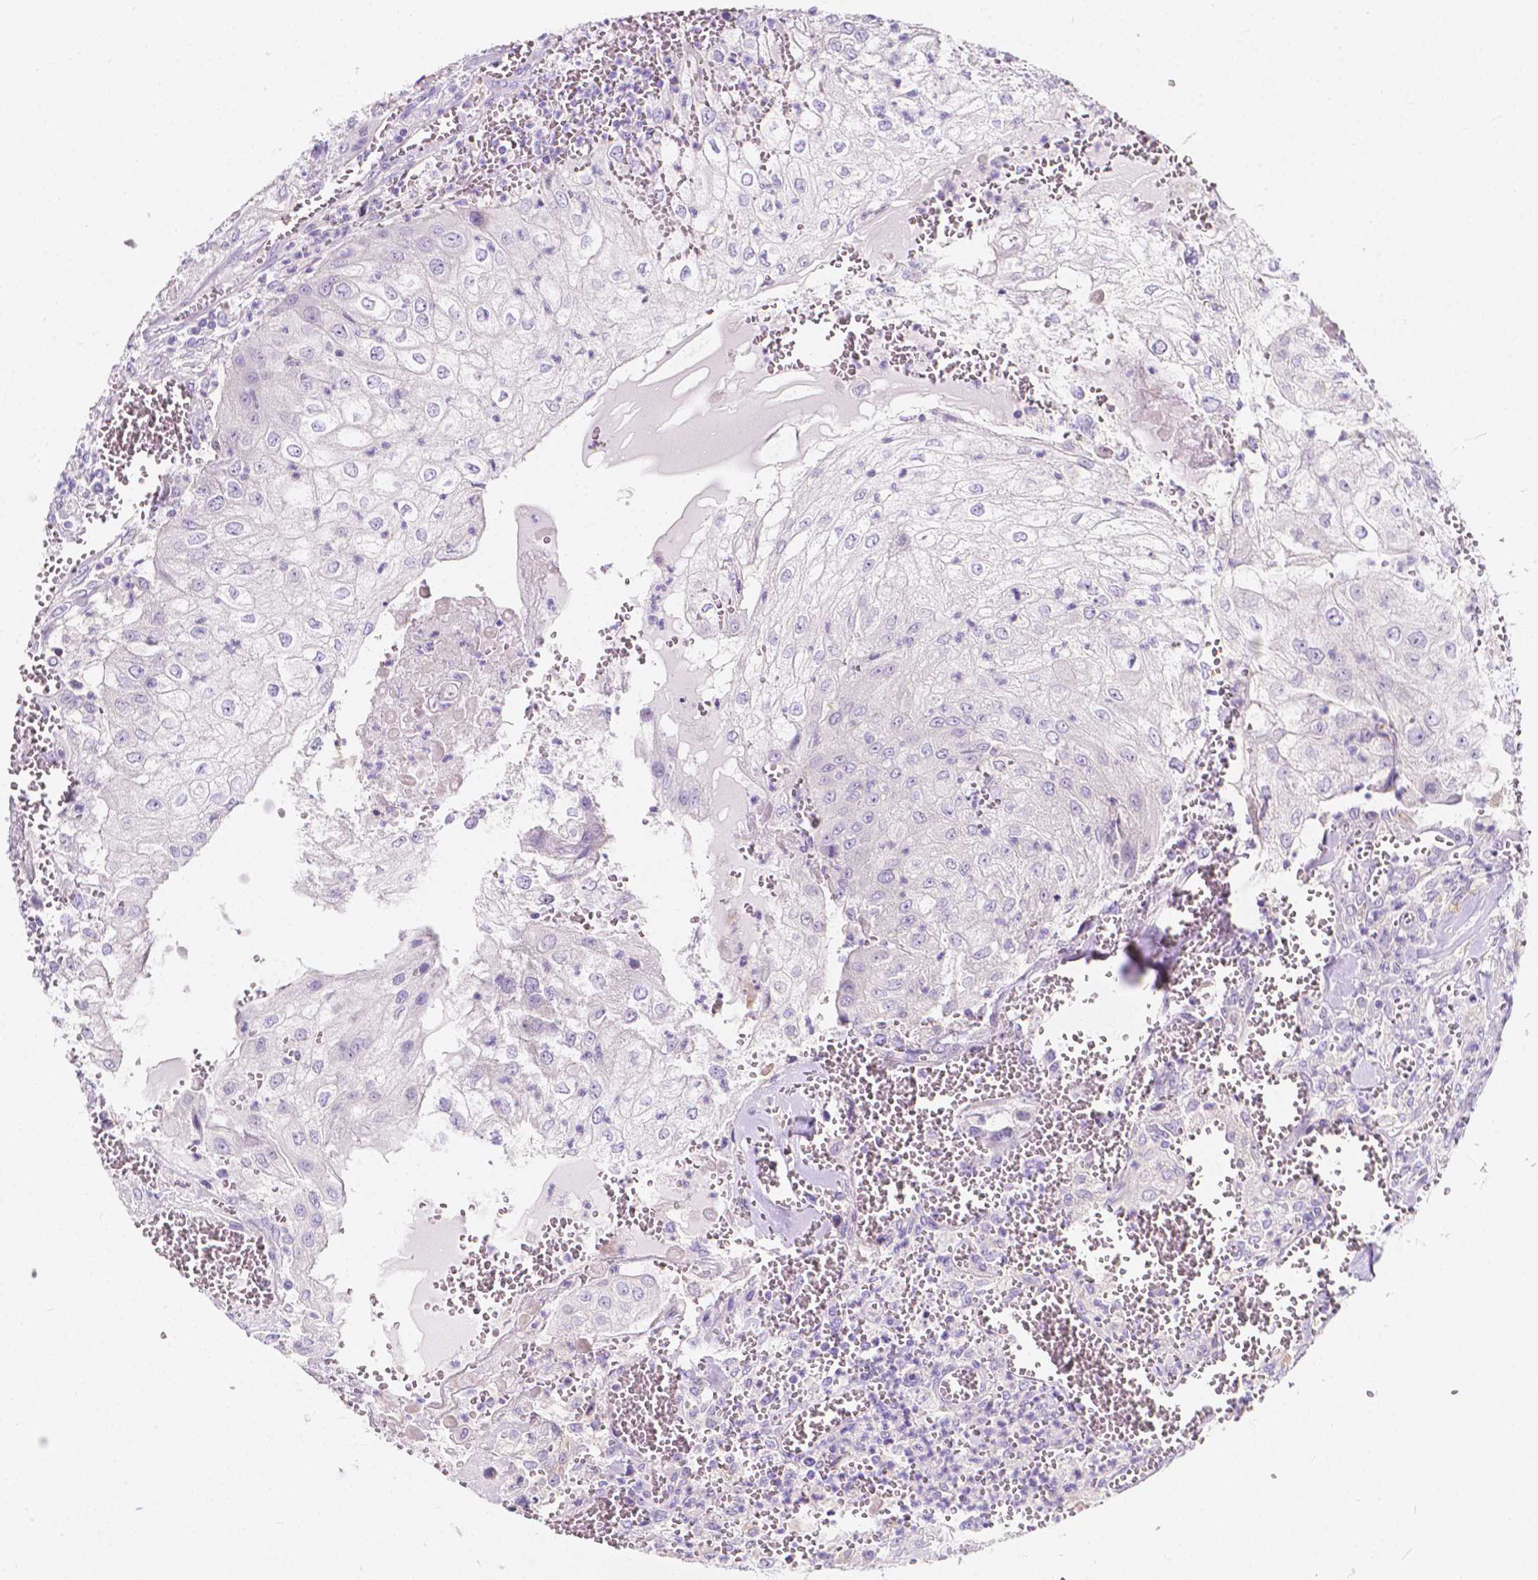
{"staining": {"intensity": "negative", "quantity": "none", "location": "none"}, "tissue": "urothelial cancer", "cell_type": "Tumor cells", "image_type": "cancer", "snomed": [{"axis": "morphology", "description": "Urothelial carcinoma, High grade"}, {"axis": "topography", "description": "Urinary bladder"}], "caption": "Tumor cells show no significant protein expression in urothelial cancer.", "gene": "CLSTN2", "patient": {"sex": "male", "age": 62}}